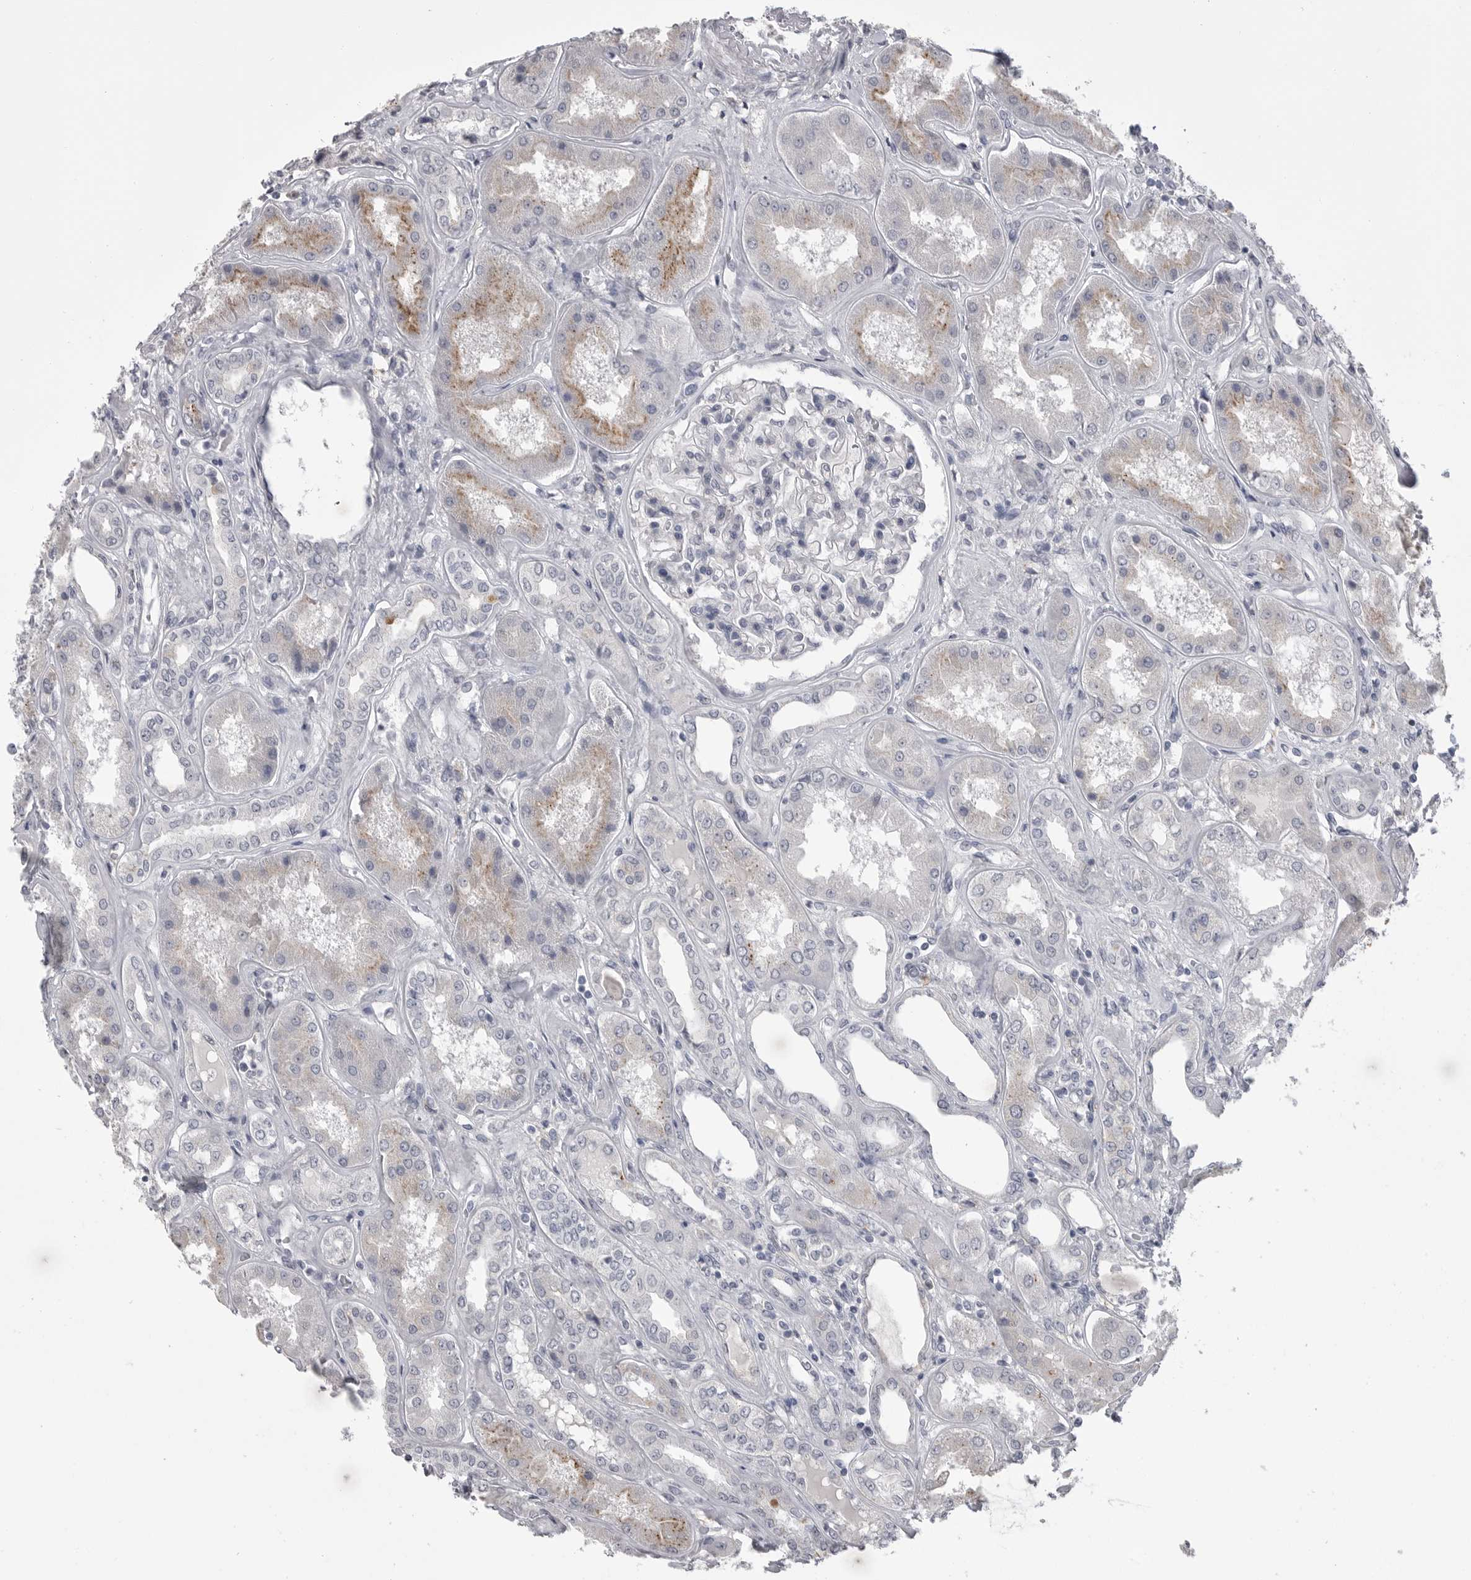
{"staining": {"intensity": "negative", "quantity": "none", "location": "none"}, "tissue": "kidney", "cell_type": "Cells in glomeruli", "image_type": "normal", "snomed": [{"axis": "morphology", "description": "Normal tissue, NOS"}, {"axis": "topography", "description": "Kidney"}], "caption": "Immunohistochemistry (IHC) histopathology image of unremarkable kidney: kidney stained with DAB (3,3'-diaminobenzidine) displays no significant protein staining in cells in glomeruli.", "gene": "SERPING1", "patient": {"sex": "female", "age": 56}}